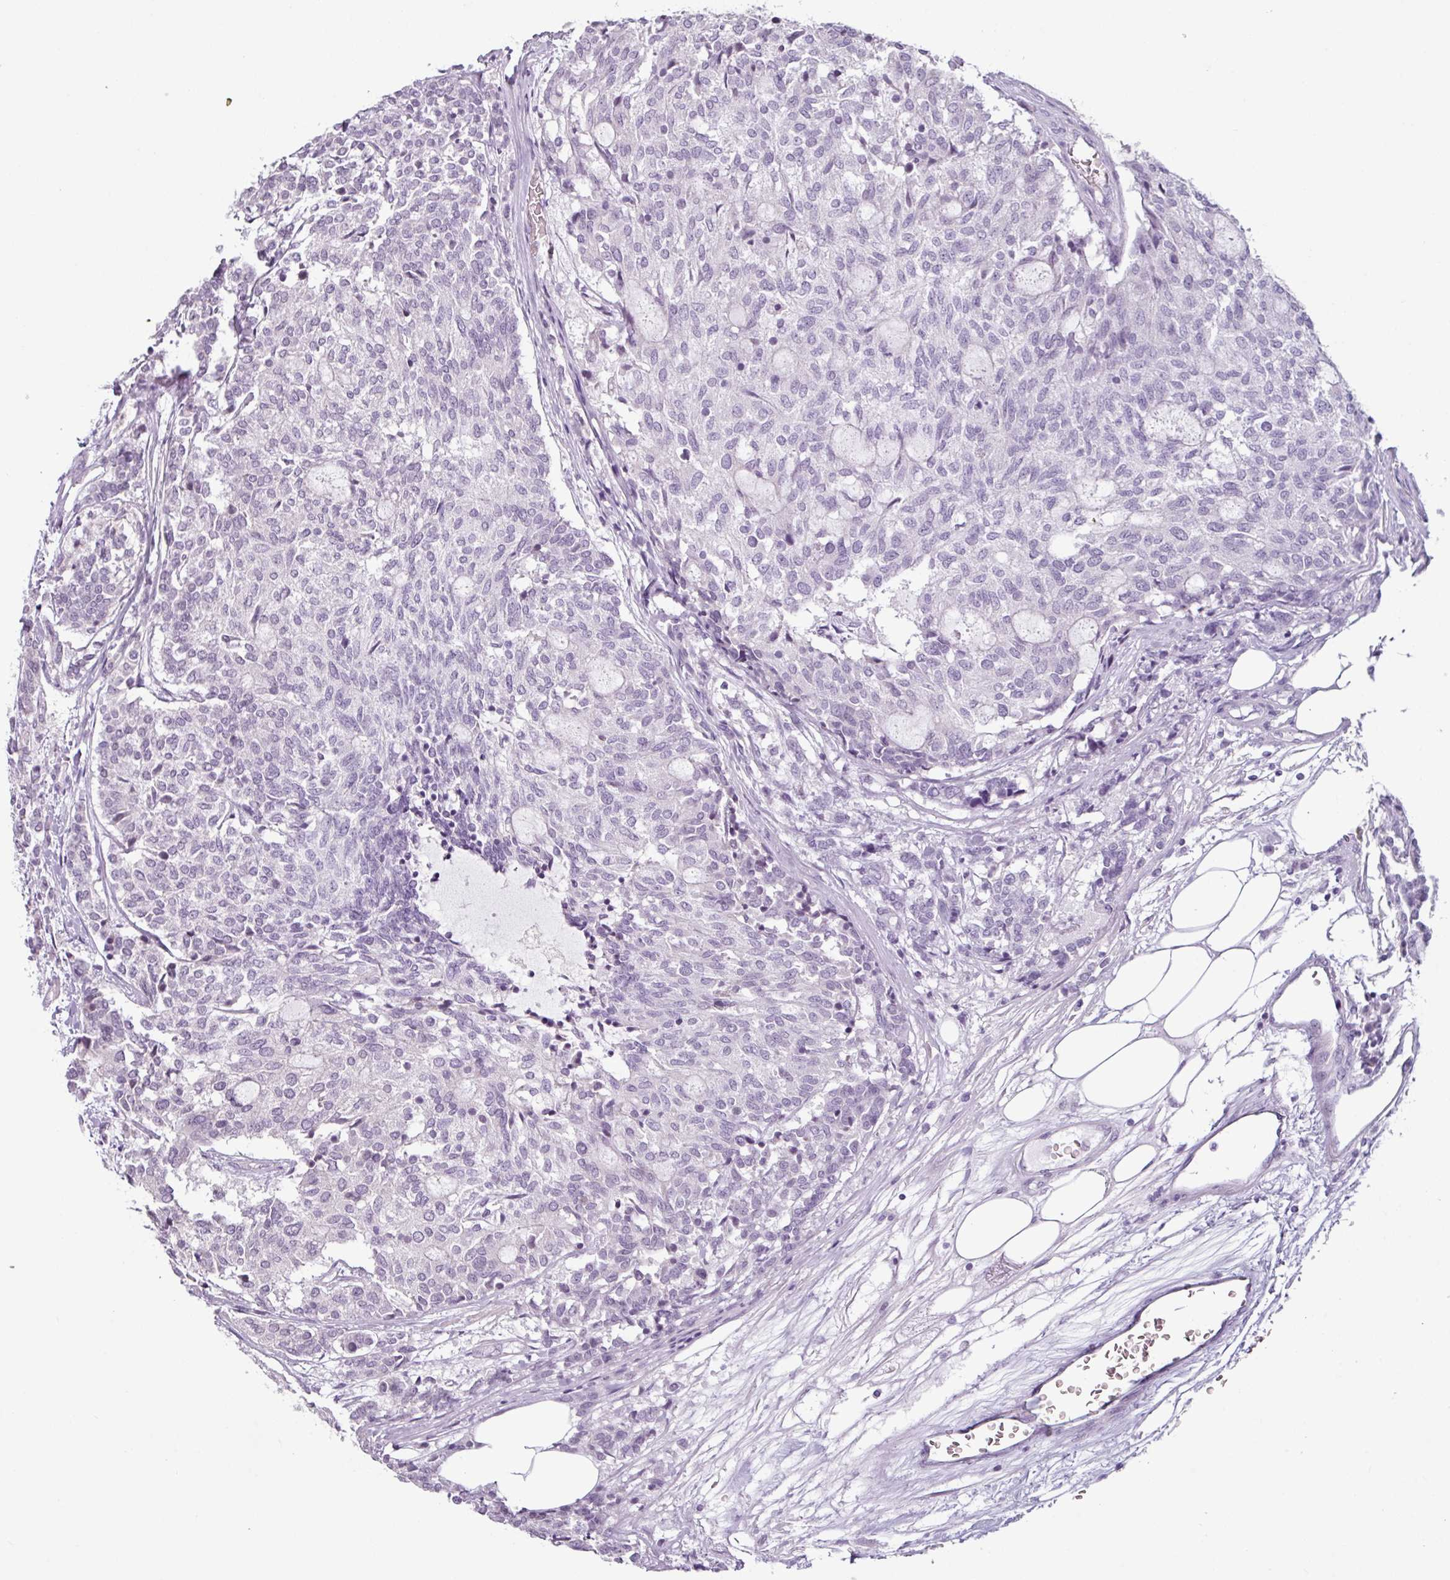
{"staining": {"intensity": "negative", "quantity": "none", "location": "none"}, "tissue": "carcinoid", "cell_type": "Tumor cells", "image_type": "cancer", "snomed": [{"axis": "morphology", "description": "Carcinoid, malignant, NOS"}, {"axis": "topography", "description": "Pancreas"}], "caption": "High magnification brightfield microscopy of carcinoid stained with DAB (3,3'-diaminobenzidine) (brown) and counterstained with hematoxylin (blue): tumor cells show no significant positivity.", "gene": "OR52D1", "patient": {"sex": "female", "age": 54}}